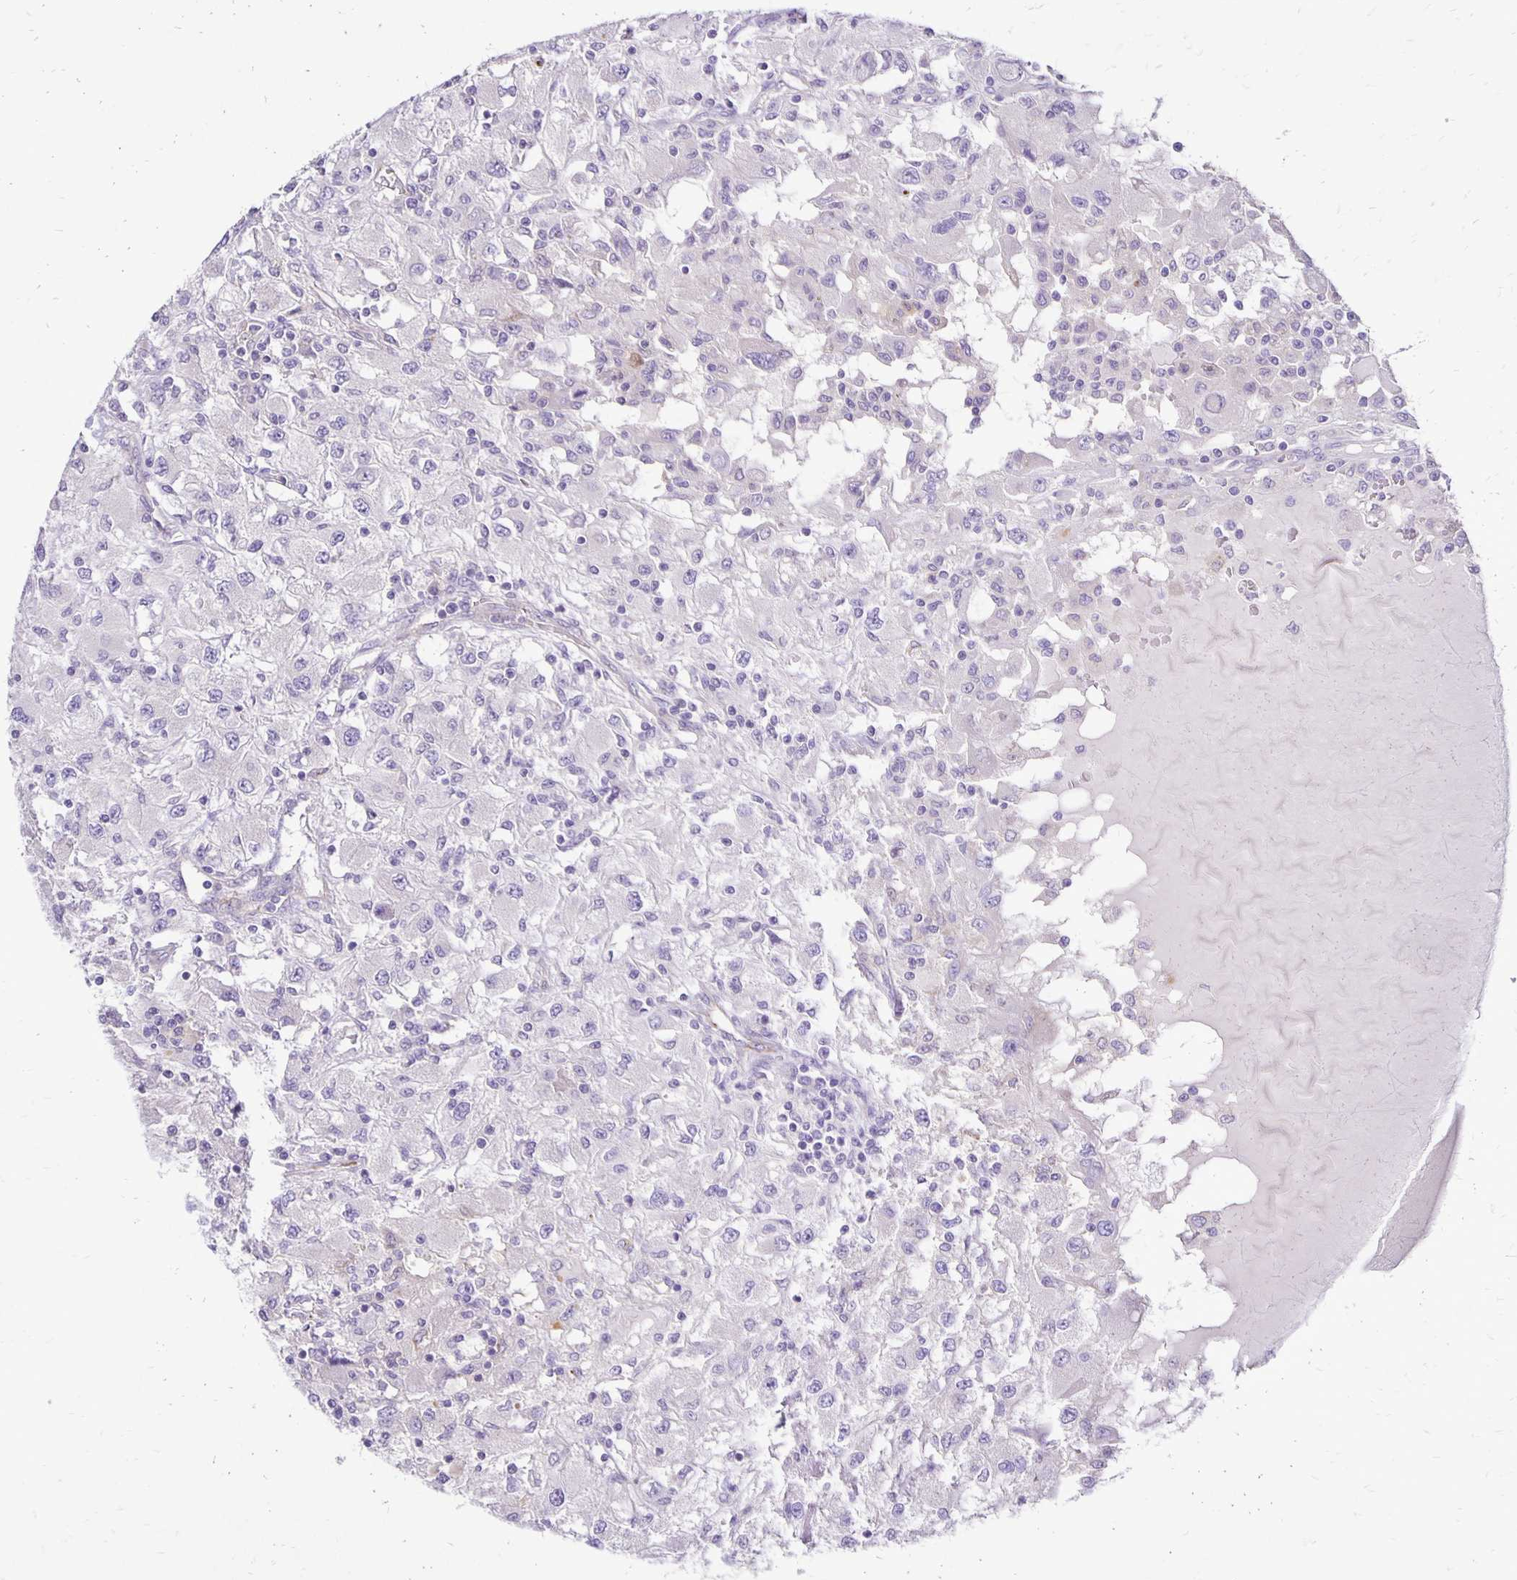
{"staining": {"intensity": "negative", "quantity": "none", "location": "none"}, "tissue": "renal cancer", "cell_type": "Tumor cells", "image_type": "cancer", "snomed": [{"axis": "morphology", "description": "Adenocarcinoma, NOS"}, {"axis": "topography", "description": "Kidney"}], "caption": "Immunohistochemistry (IHC) histopathology image of neoplastic tissue: human adenocarcinoma (renal) stained with DAB (3,3'-diaminobenzidine) reveals no significant protein positivity in tumor cells.", "gene": "EIF5A", "patient": {"sex": "female", "age": 67}}